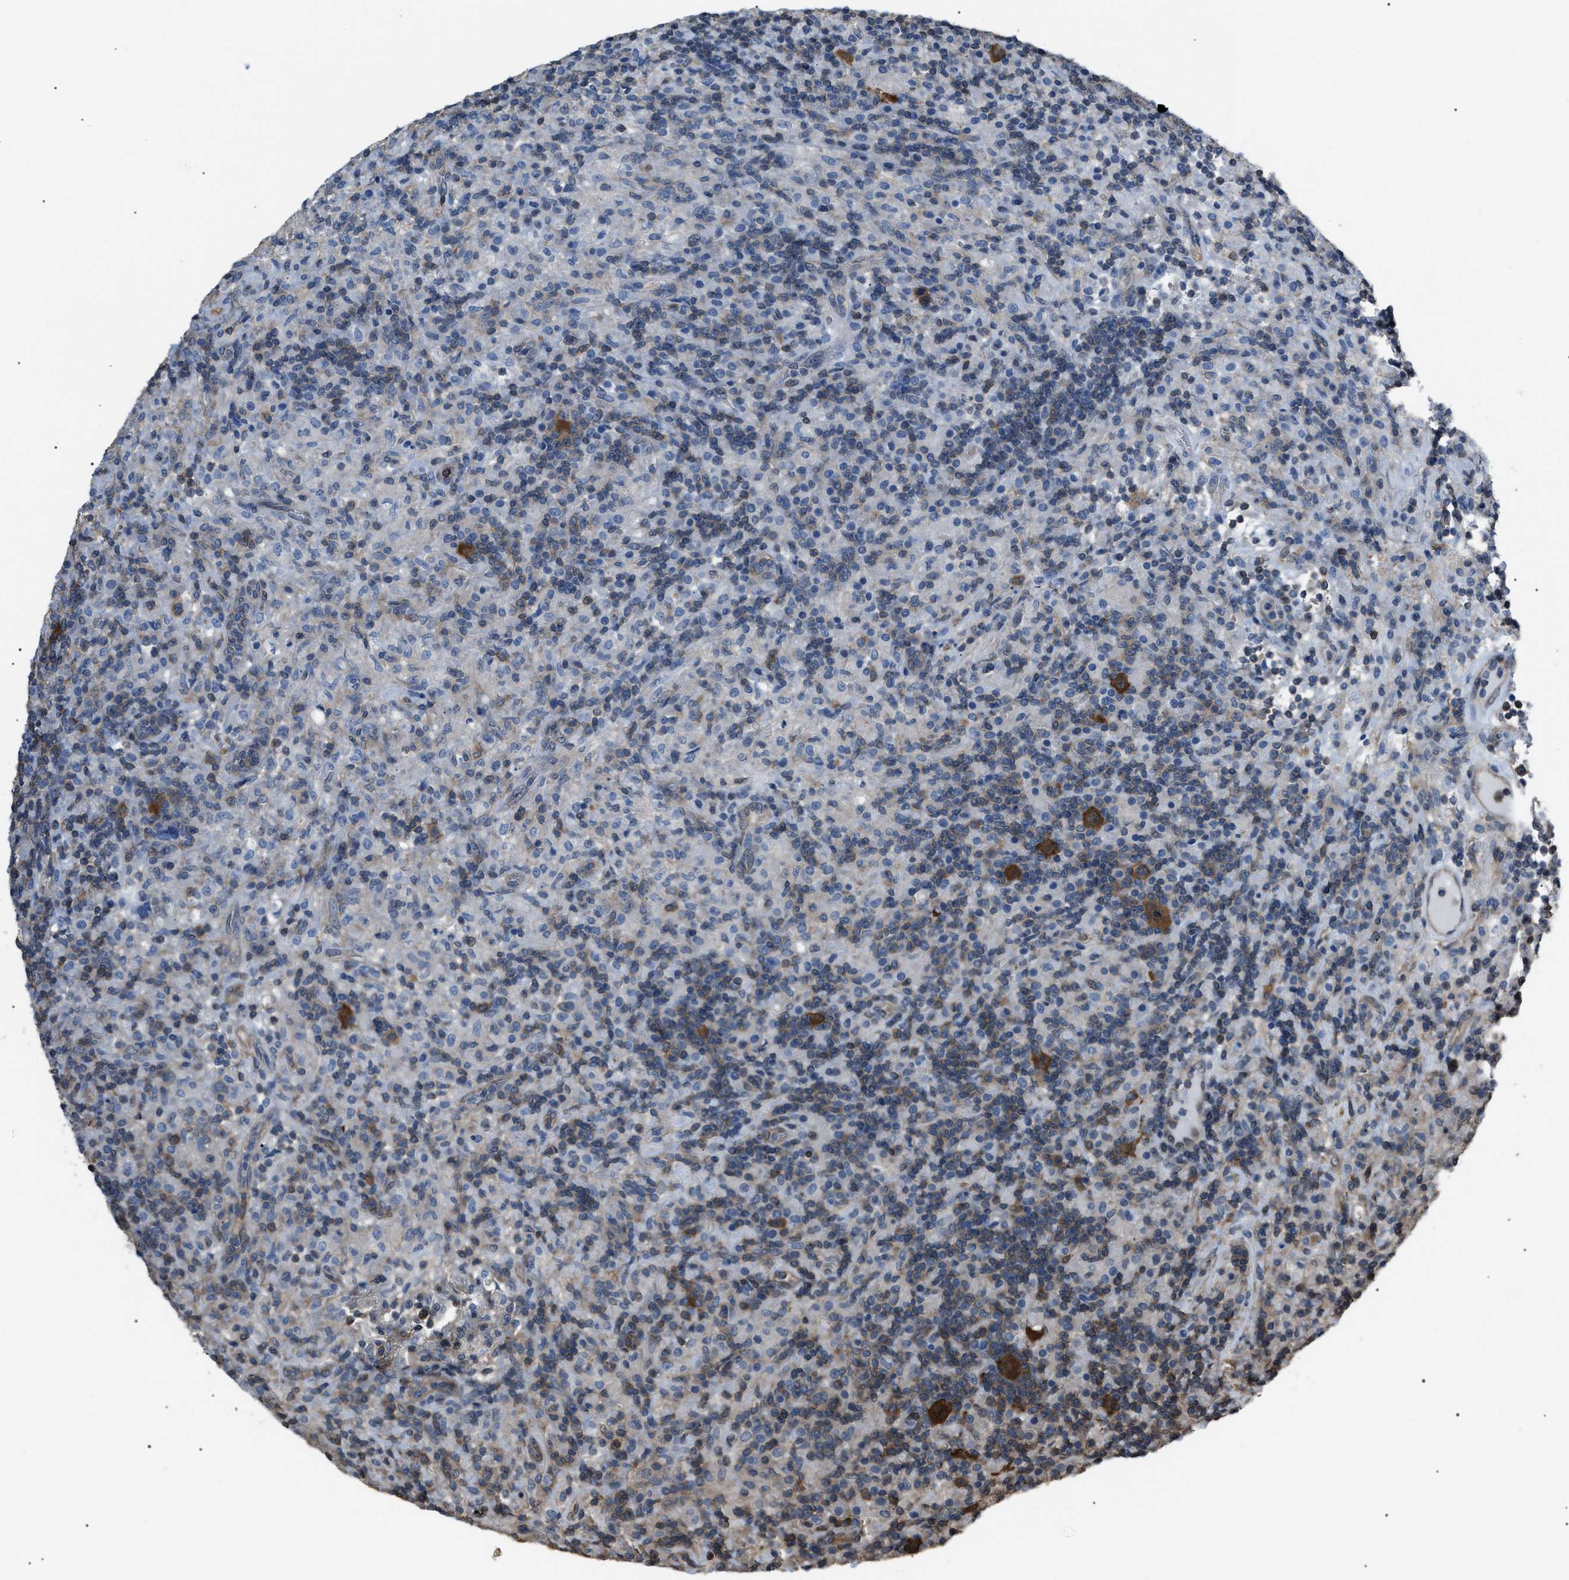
{"staining": {"intensity": "negative", "quantity": "none", "location": "none"}, "tissue": "lymphoma", "cell_type": "Tumor cells", "image_type": "cancer", "snomed": [{"axis": "morphology", "description": "Hodgkin's disease, NOS"}, {"axis": "topography", "description": "Lymph node"}], "caption": "Immunohistochemistry (IHC) photomicrograph of human Hodgkin's disease stained for a protein (brown), which exhibits no positivity in tumor cells. (Stains: DAB (3,3'-diaminobenzidine) IHC with hematoxylin counter stain, Microscopy: brightfield microscopy at high magnification).", "gene": "PDCD5", "patient": {"sex": "male", "age": 70}}